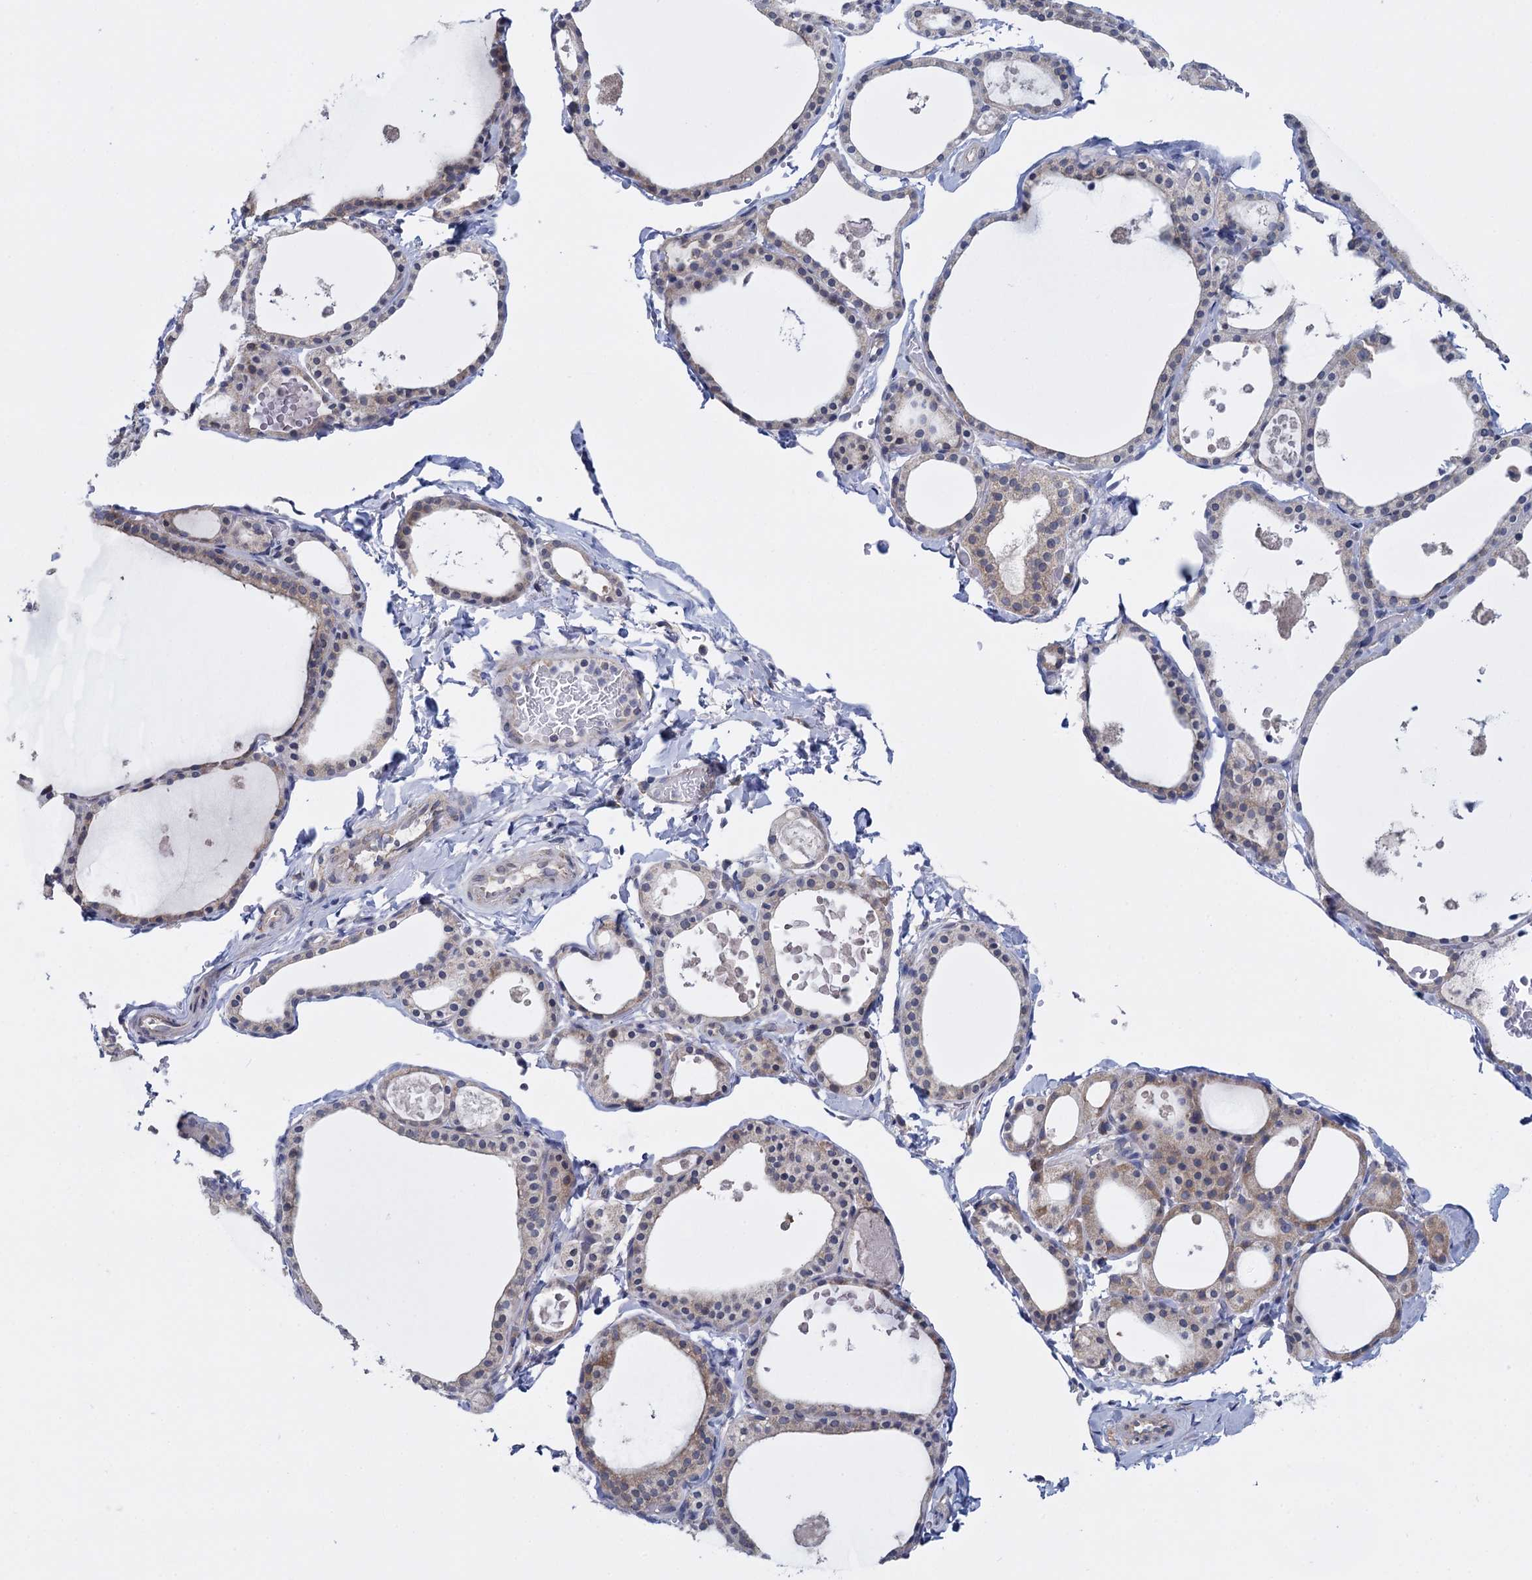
{"staining": {"intensity": "weak", "quantity": "25%-75%", "location": "cytoplasmic/membranous"}, "tissue": "thyroid gland", "cell_type": "Glandular cells", "image_type": "normal", "snomed": [{"axis": "morphology", "description": "Normal tissue, NOS"}, {"axis": "topography", "description": "Thyroid gland"}], "caption": "This is a micrograph of immunohistochemistry staining of normal thyroid gland, which shows weak positivity in the cytoplasmic/membranous of glandular cells.", "gene": "GSTM2", "patient": {"sex": "male", "age": 56}}